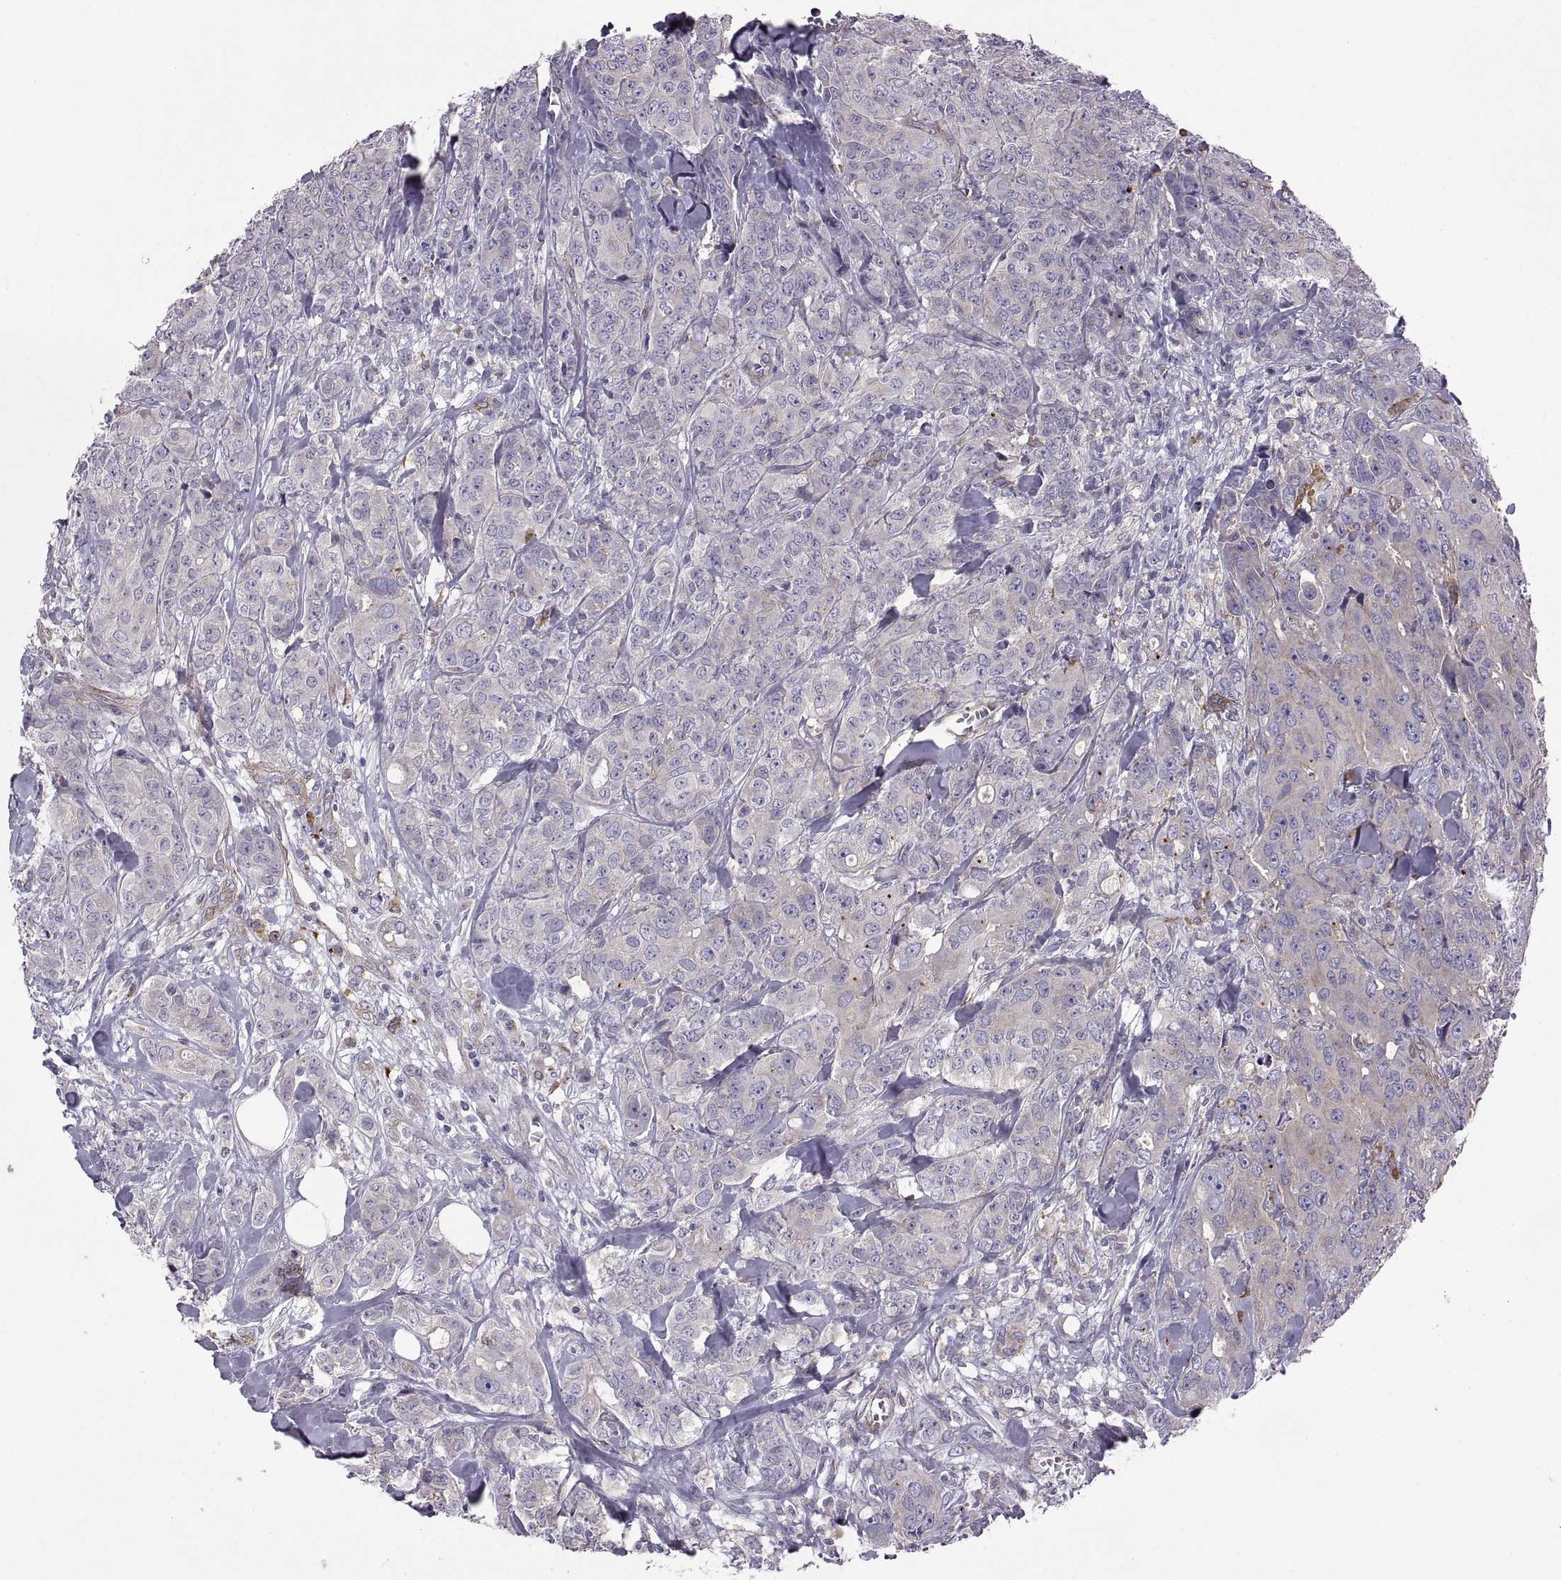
{"staining": {"intensity": "negative", "quantity": "none", "location": "none"}, "tissue": "breast cancer", "cell_type": "Tumor cells", "image_type": "cancer", "snomed": [{"axis": "morphology", "description": "Duct carcinoma"}, {"axis": "topography", "description": "Breast"}], "caption": "The histopathology image demonstrates no staining of tumor cells in breast cancer (invasive ductal carcinoma). The staining is performed using DAB (3,3'-diaminobenzidine) brown chromogen with nuclei counter-stained in using hematoxylin.", "gene": "ARSL", "patient": {"sex": "female", "age": 43}}